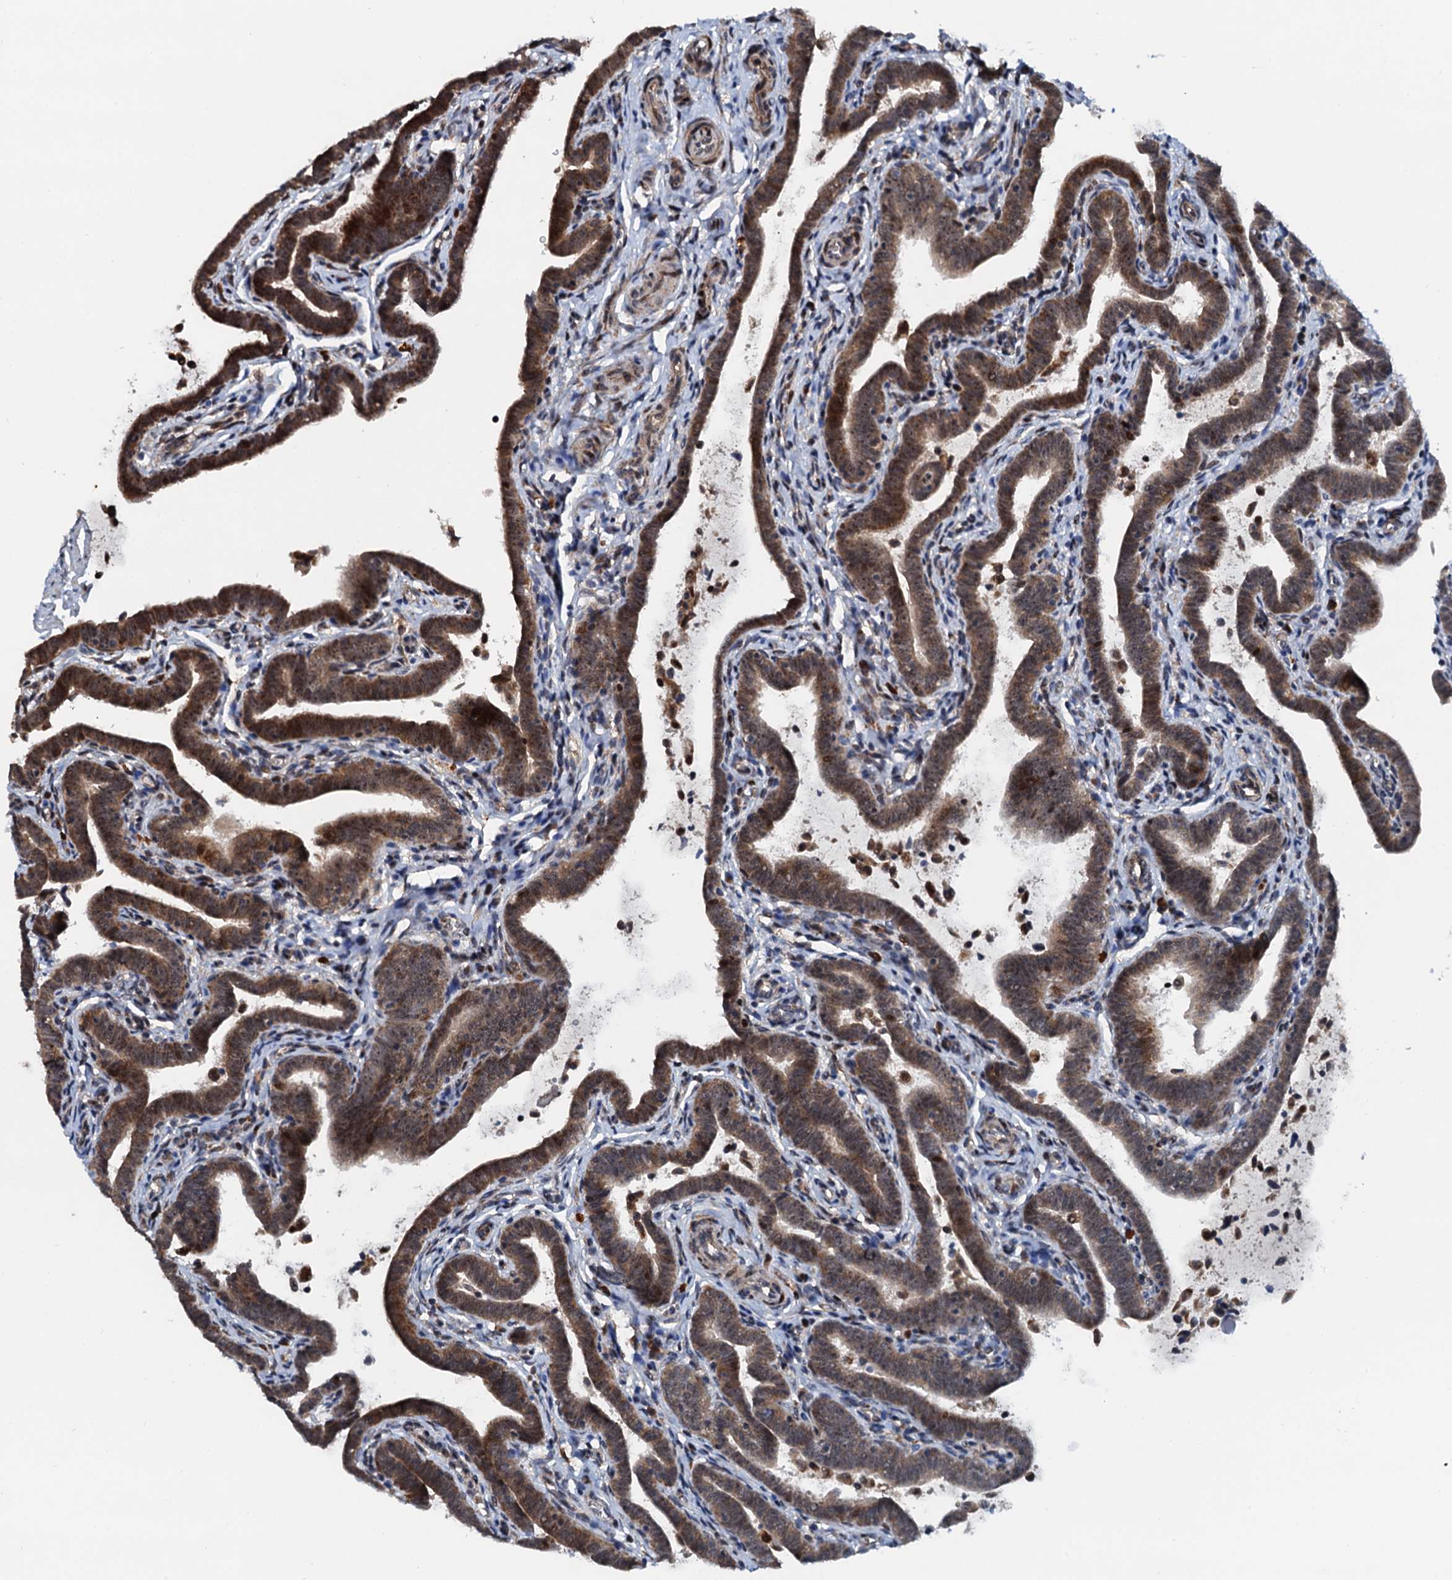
{"staining": {"intensity": "moderate", "quantity": ">75%", "location": "cytoplasmic/membranous,nuclear"}, "tissue": "fallopian tube", "cell_type": "Glandular cells", "image_type": "normal", "snomed": [{"axis": "morphology", "description": "Normal tissue, NOS"}, {"axis": "topography", "description": "Fallopian tube"}], "caption": "Glandular cells demonstrate medium levels of moderate cytoplasmic/membranous,nuclear staining in about >75% of cells in normal fallopian tube. The protein is shown in brown color, while the nuclei are stained blue.", "gene": "DNAJC21", "patient": {"sex": "female", "age": 36}}